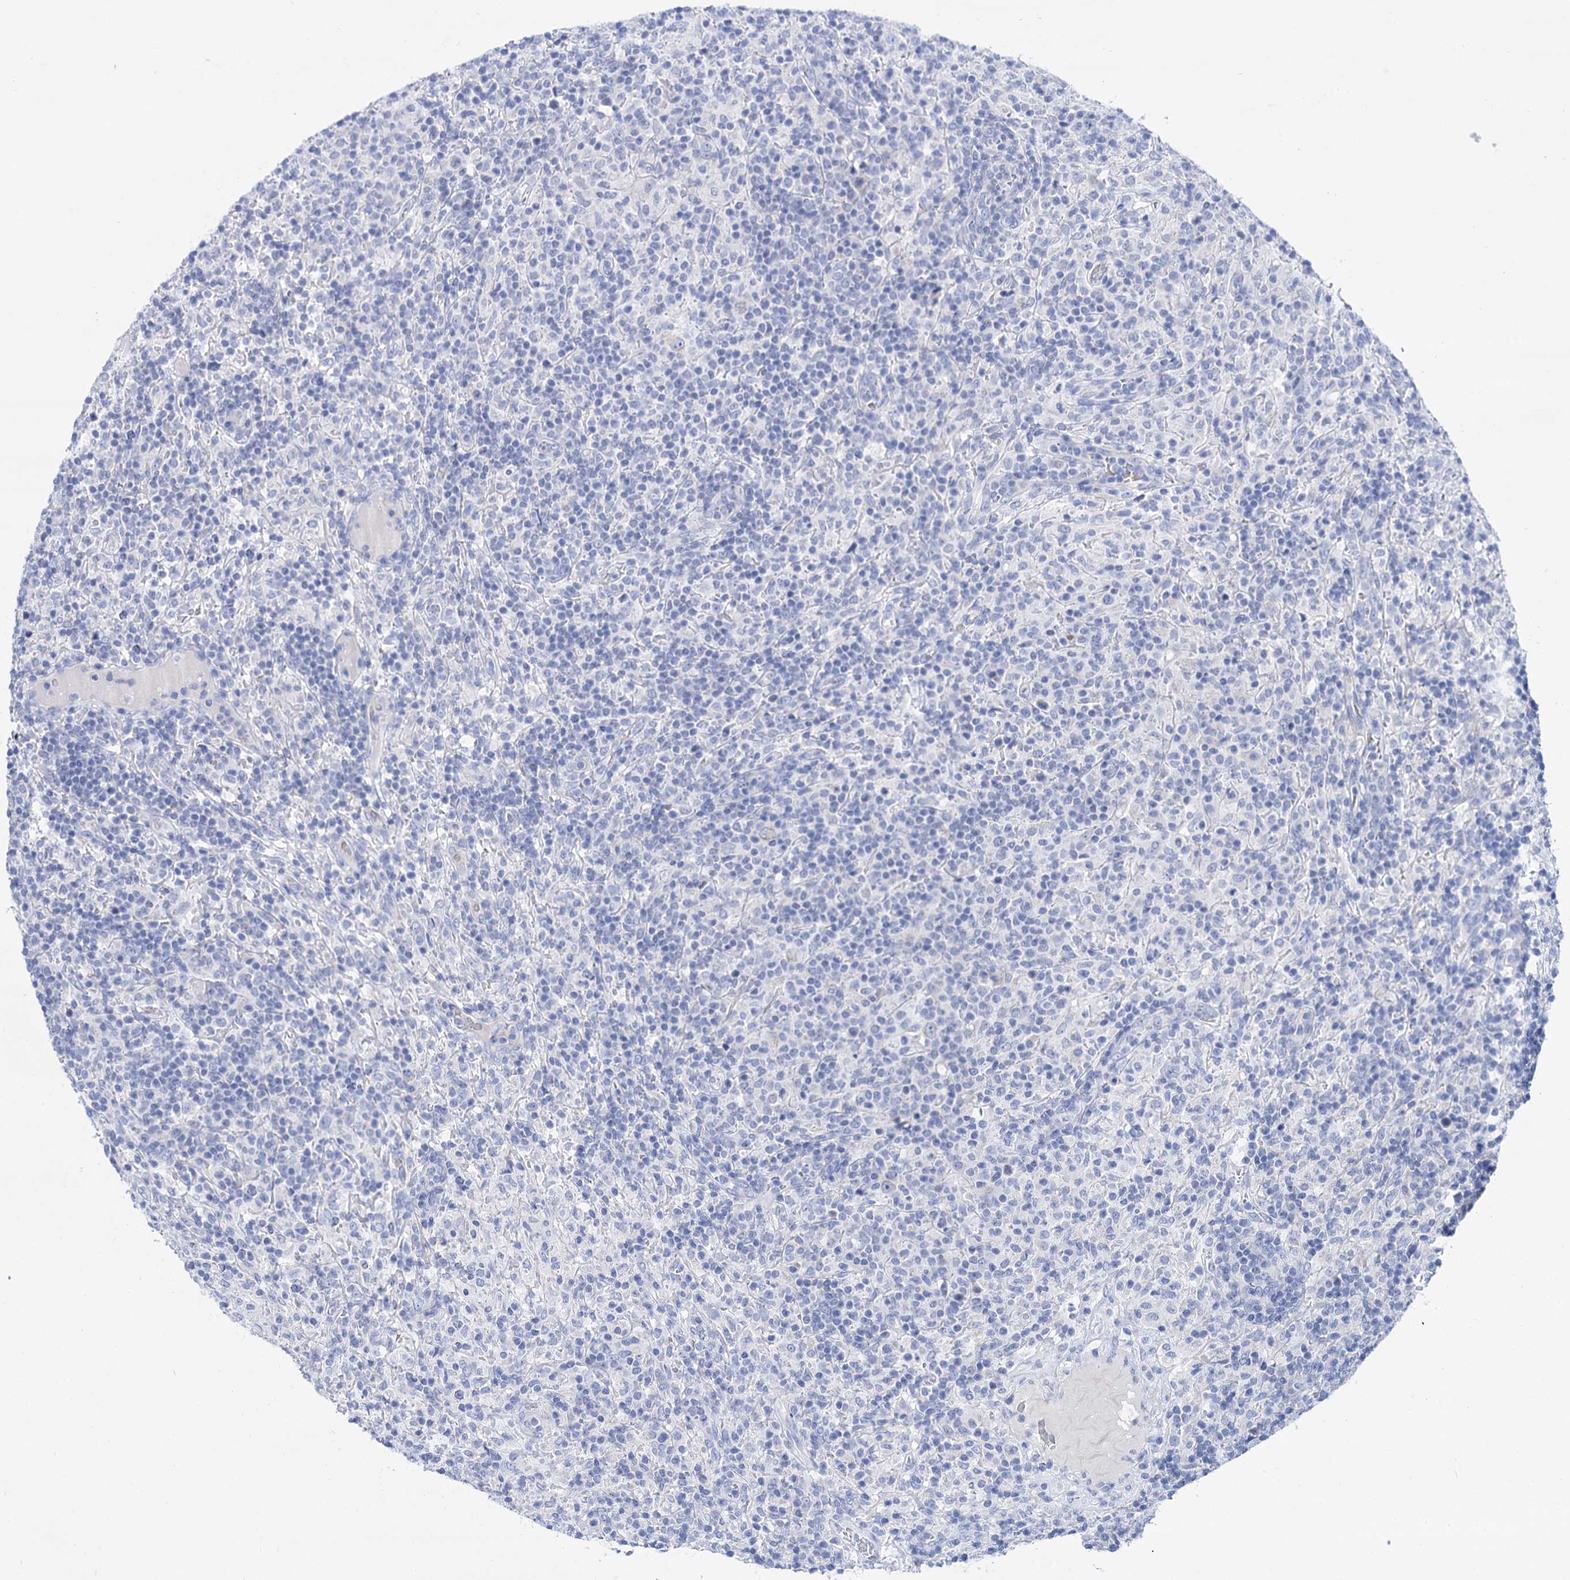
{"staining": {"intensity": "negative", "quantity": "none", "location": "none"}, "tissue": "lymphoma", "cell_type": "Tumor cells", "image_type": "cancer", "snomed": [{"axis": "morphology", "description": "Hodgkin's disease, NOS"}, {"axis": "topography", "description": "Lymph node"}], "caption": "Tumor cells are negative for brown protein staining in lymphoma.", "gene": "YARS2", "patient": {"sex": "male", "age": 70}}